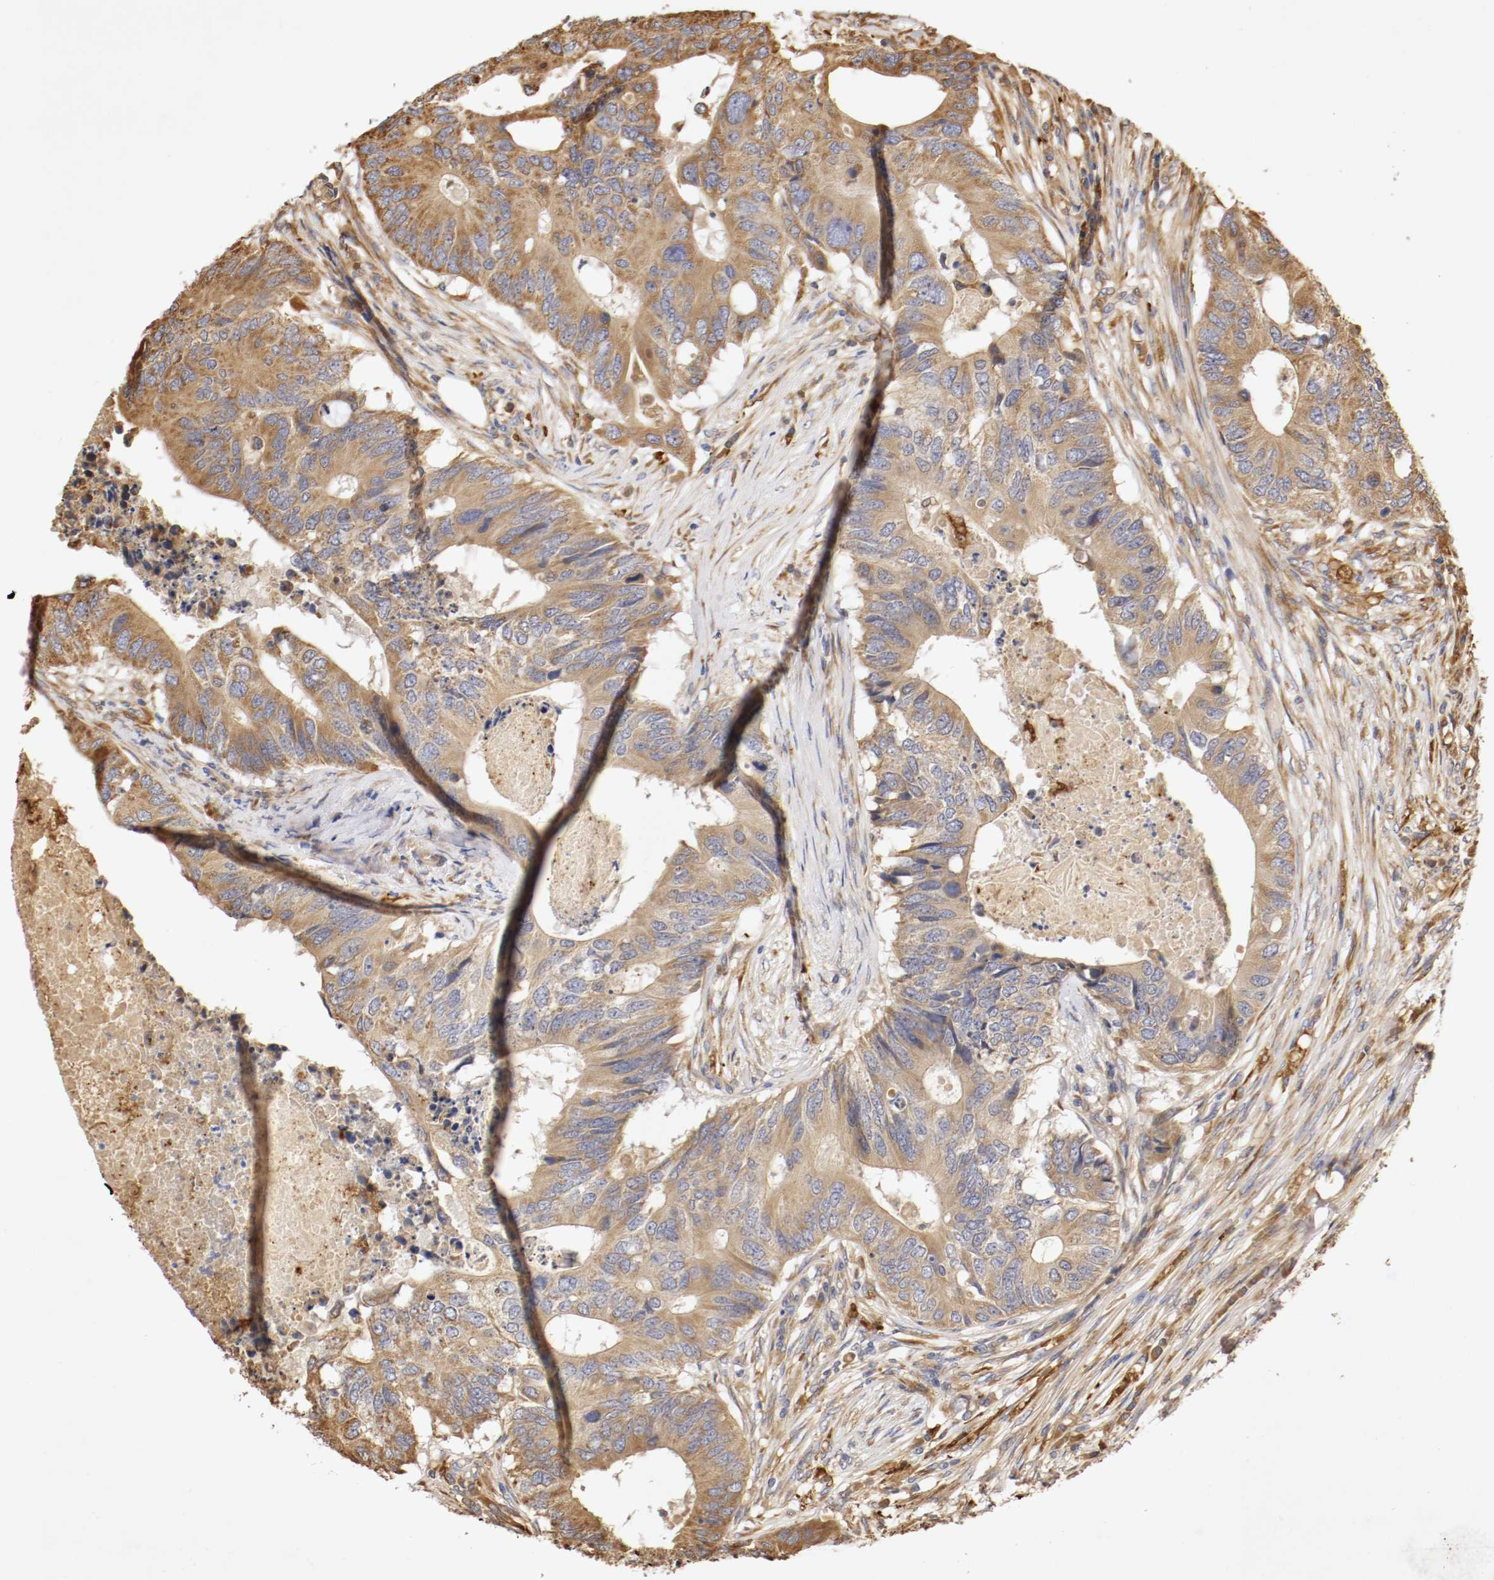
{"staining": {"intensity": "moderate", "quantity": ">75%", "location": "cytoplasmic/membranous"}, "tissue": "colorectal cancer", "cell_type": "Tumor cells", "image_type": "cancer", "snomed": [{"axis": "morphology", "description": "Adenocarcinoma, NOS"}, {"axis": "topography", "description": "Colon"}], "caption": "Human colorectal adenocarcinoma stained with a brown dye demonstrates moderate cytoplasmic/membranous positive staining in approximately >75% of tumor cells.", "gene": "VEZT", "patient": {"sex": "male", "age": 71}}